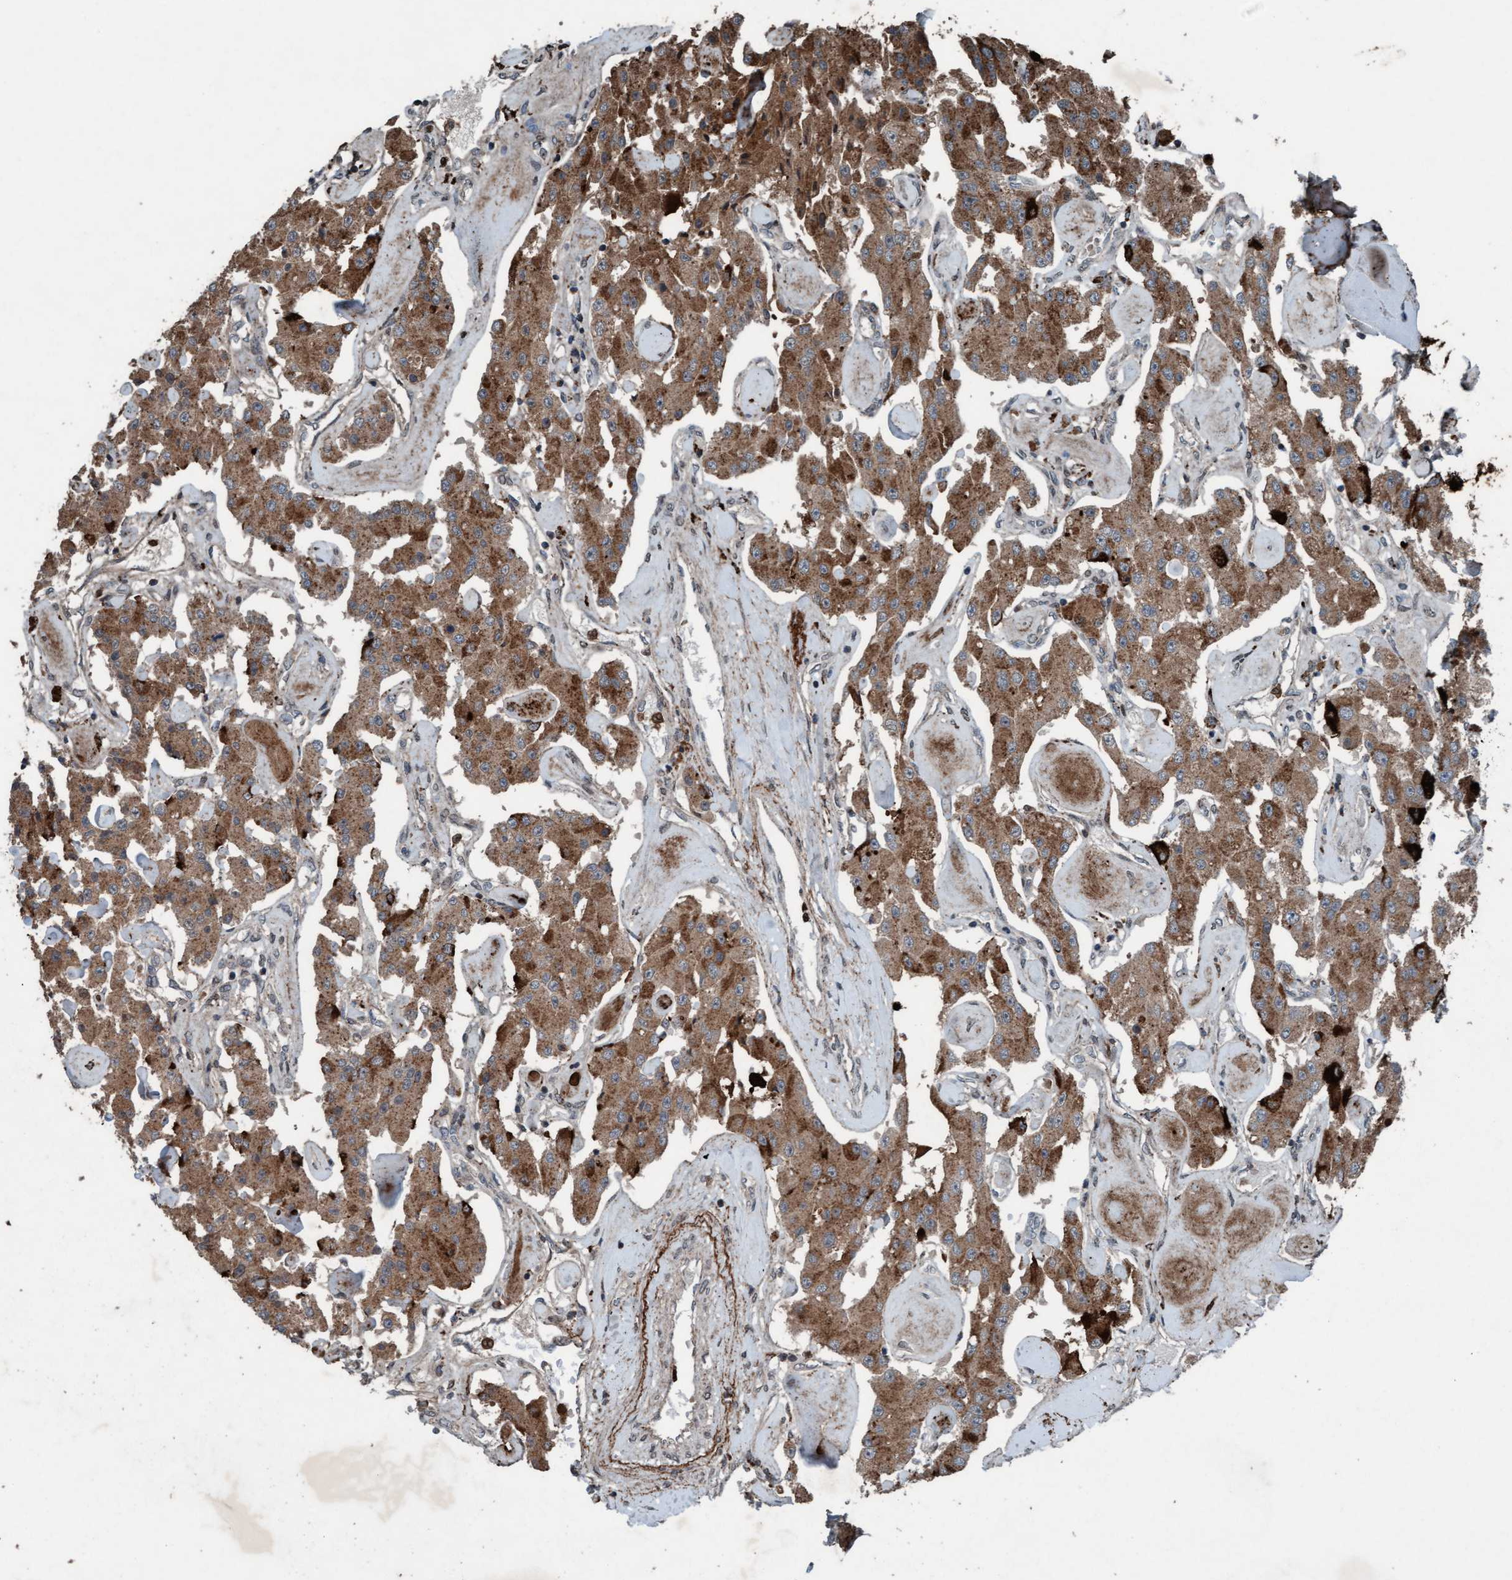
{"staining": {"intensity": "moderate", "quantity": ">75%", "location": "cytoplasmic/membranous"}, "tissue": "carcinoid", "cell_type": "Tumor cells", "image_type": "cancer", "snomed": [{"axis": "morphology", "description": "Carcinoid, malignant, NOS"}, {"axis": "topography", "description": "Pancreas"}], "caption": "Immunohistochemical staining of carcinoid reveals medium levels of moderate cytoplasmic/membranous positivity in approximately >75% of tumor cells. Nuclei are stained in blue.", "gene": "PLXNB2", "patient": {"sex": "male", "age": 41}}